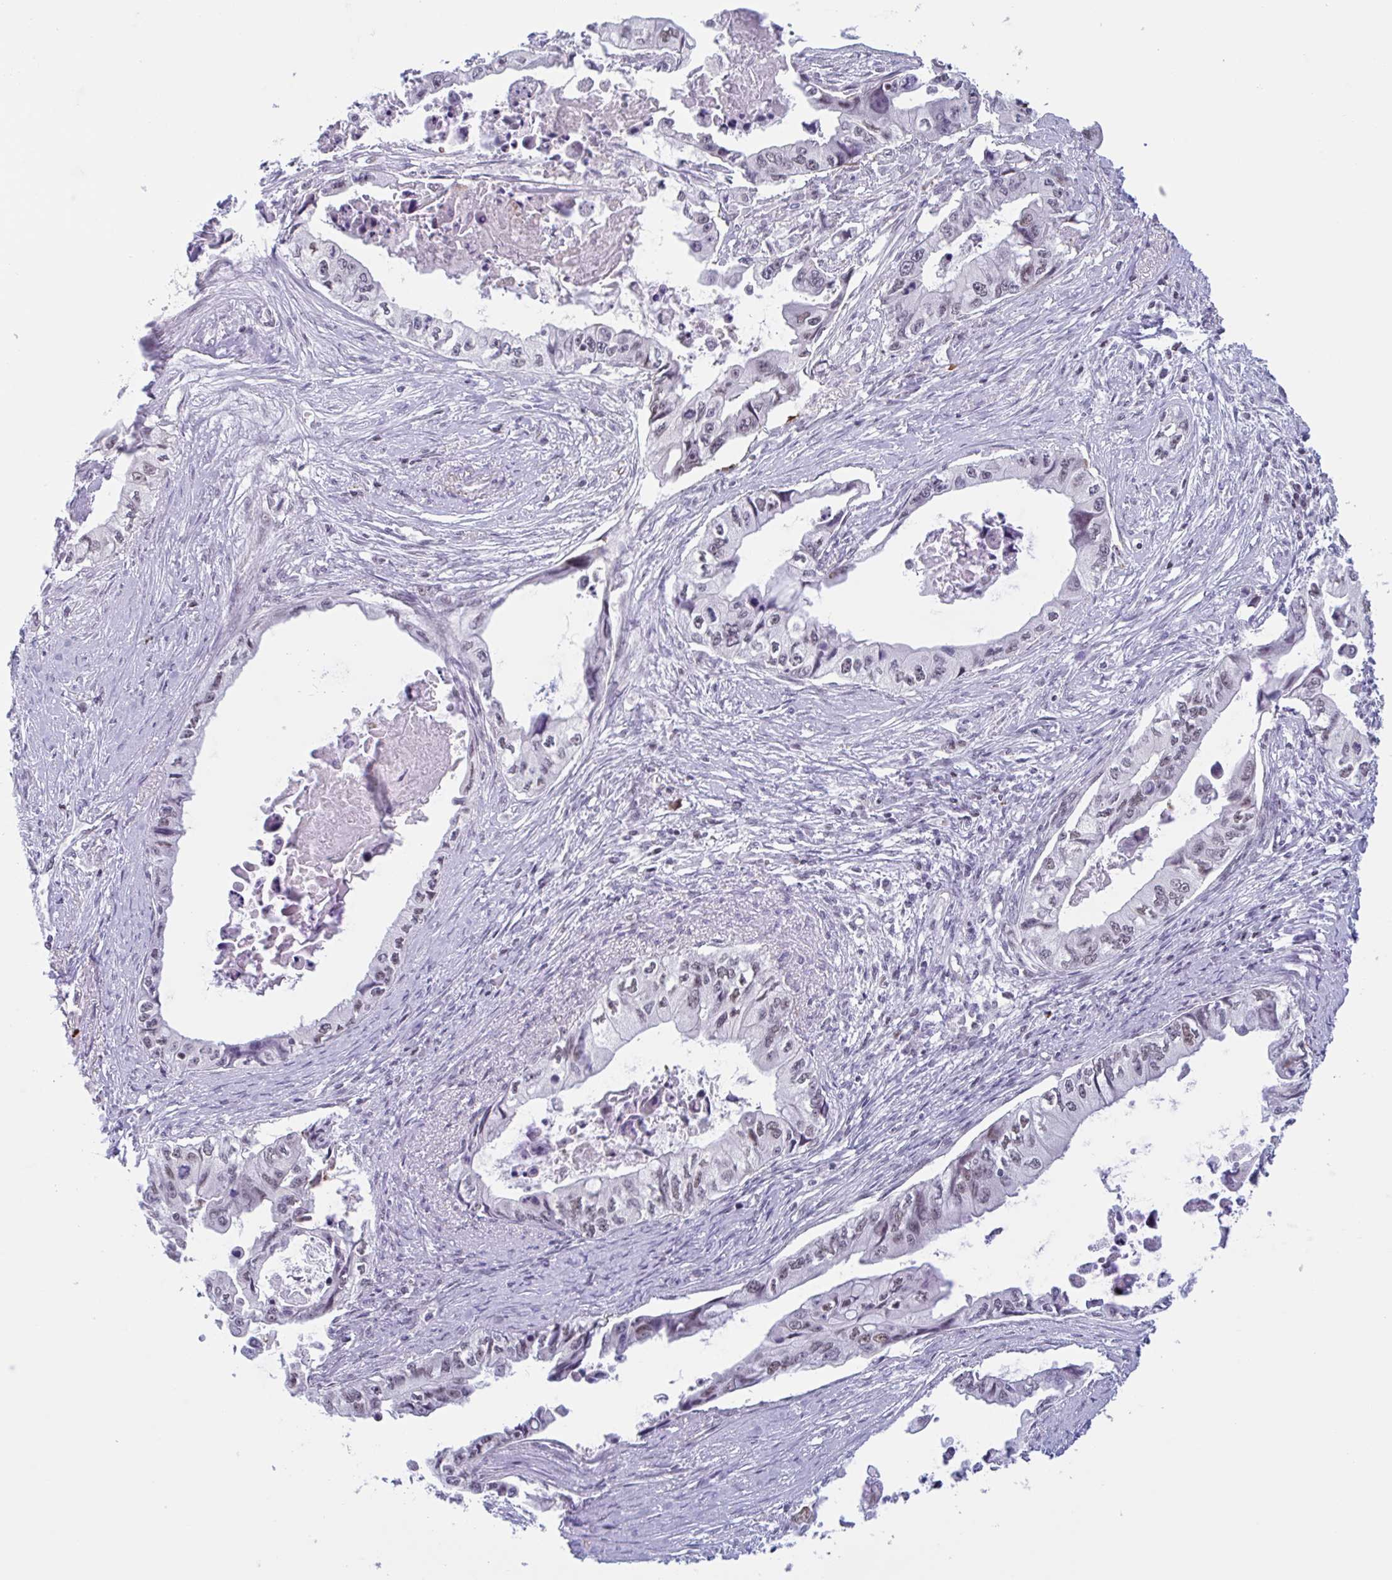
{"staining": {"intensity": "weak", "quantity": "25%-75%", "location": "nuclear"}, "tissue": "pancreatic cancer", "cell_type": "Tumor cells", "image_type": "cancer", "snomed": [{"axis": "morphology", "description": "Adenocarcinoma, NOS"}, {"axis": "topography", "description": "Pancreas"}], "caption": "Human adenocarcinoma (pancreatic) stained for a protein (brown) shows weak nuclear positive positivity in about 25%-75% of tumor cells.", "gene": "PLG", "patient": {"sex": "male", "age": 66}}